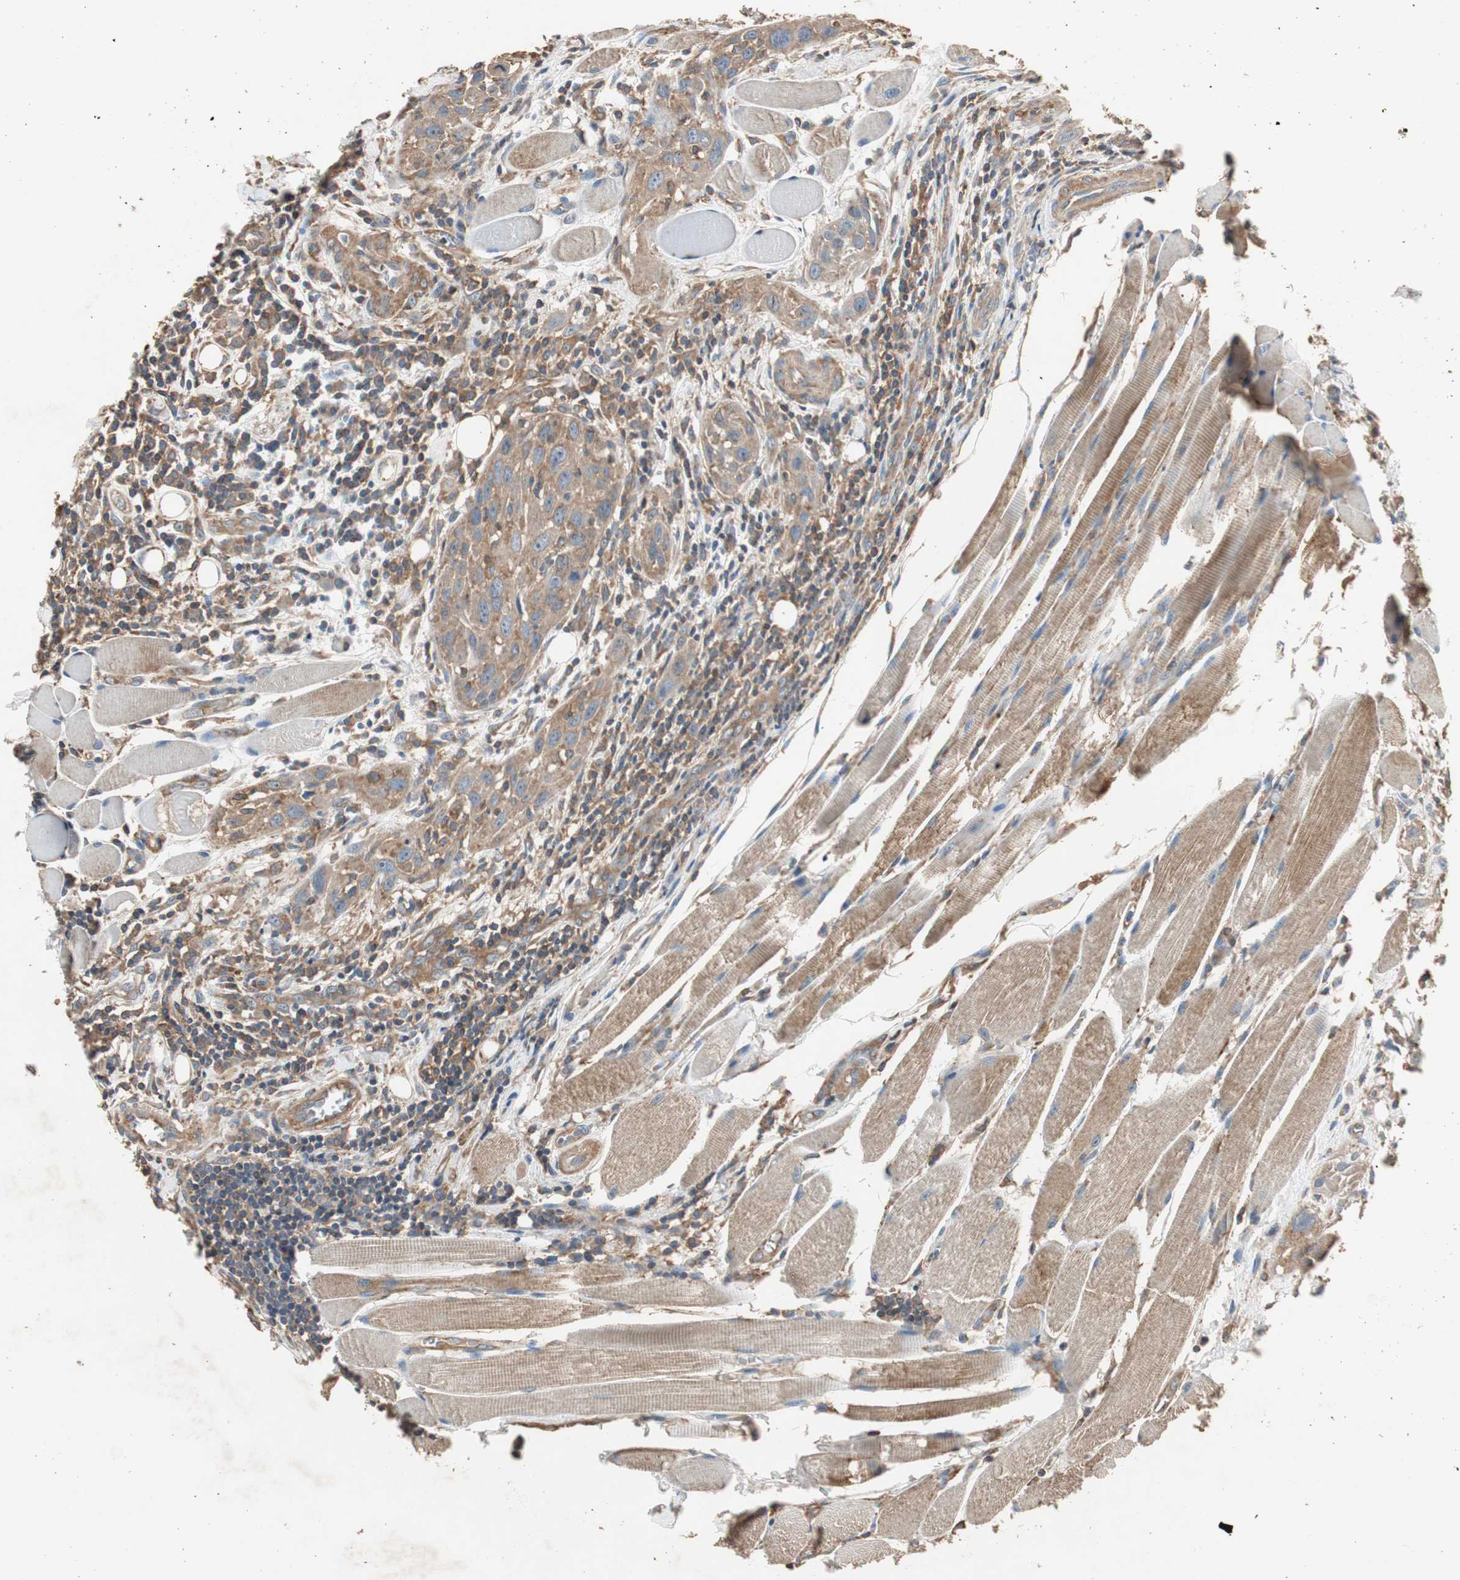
{"staining": {"intensity": "moderate", "quantity": ">75%", "location": "cytoplasmic/membranous"}, "tissue": "head and neck cancer", "cell_type": "Tumor cells", "image_type": "cancer", "snomed": [{"axis": "morphology", "description": "Squamous cell carcinoma, NOS"}, {"axis": "topography", "description": "Oral tissue"}, {"axis": "topography", "description": "Head-Neck"}], "caption": "The immunohistochemical stain labels moderate cytoplasmic/membranous staining in tumor cells of head and neck cancer (squamous cell carcinoma) tissue.", "gene": "TNFRSF14", "patient": {"sex": "female", "age": 50}}